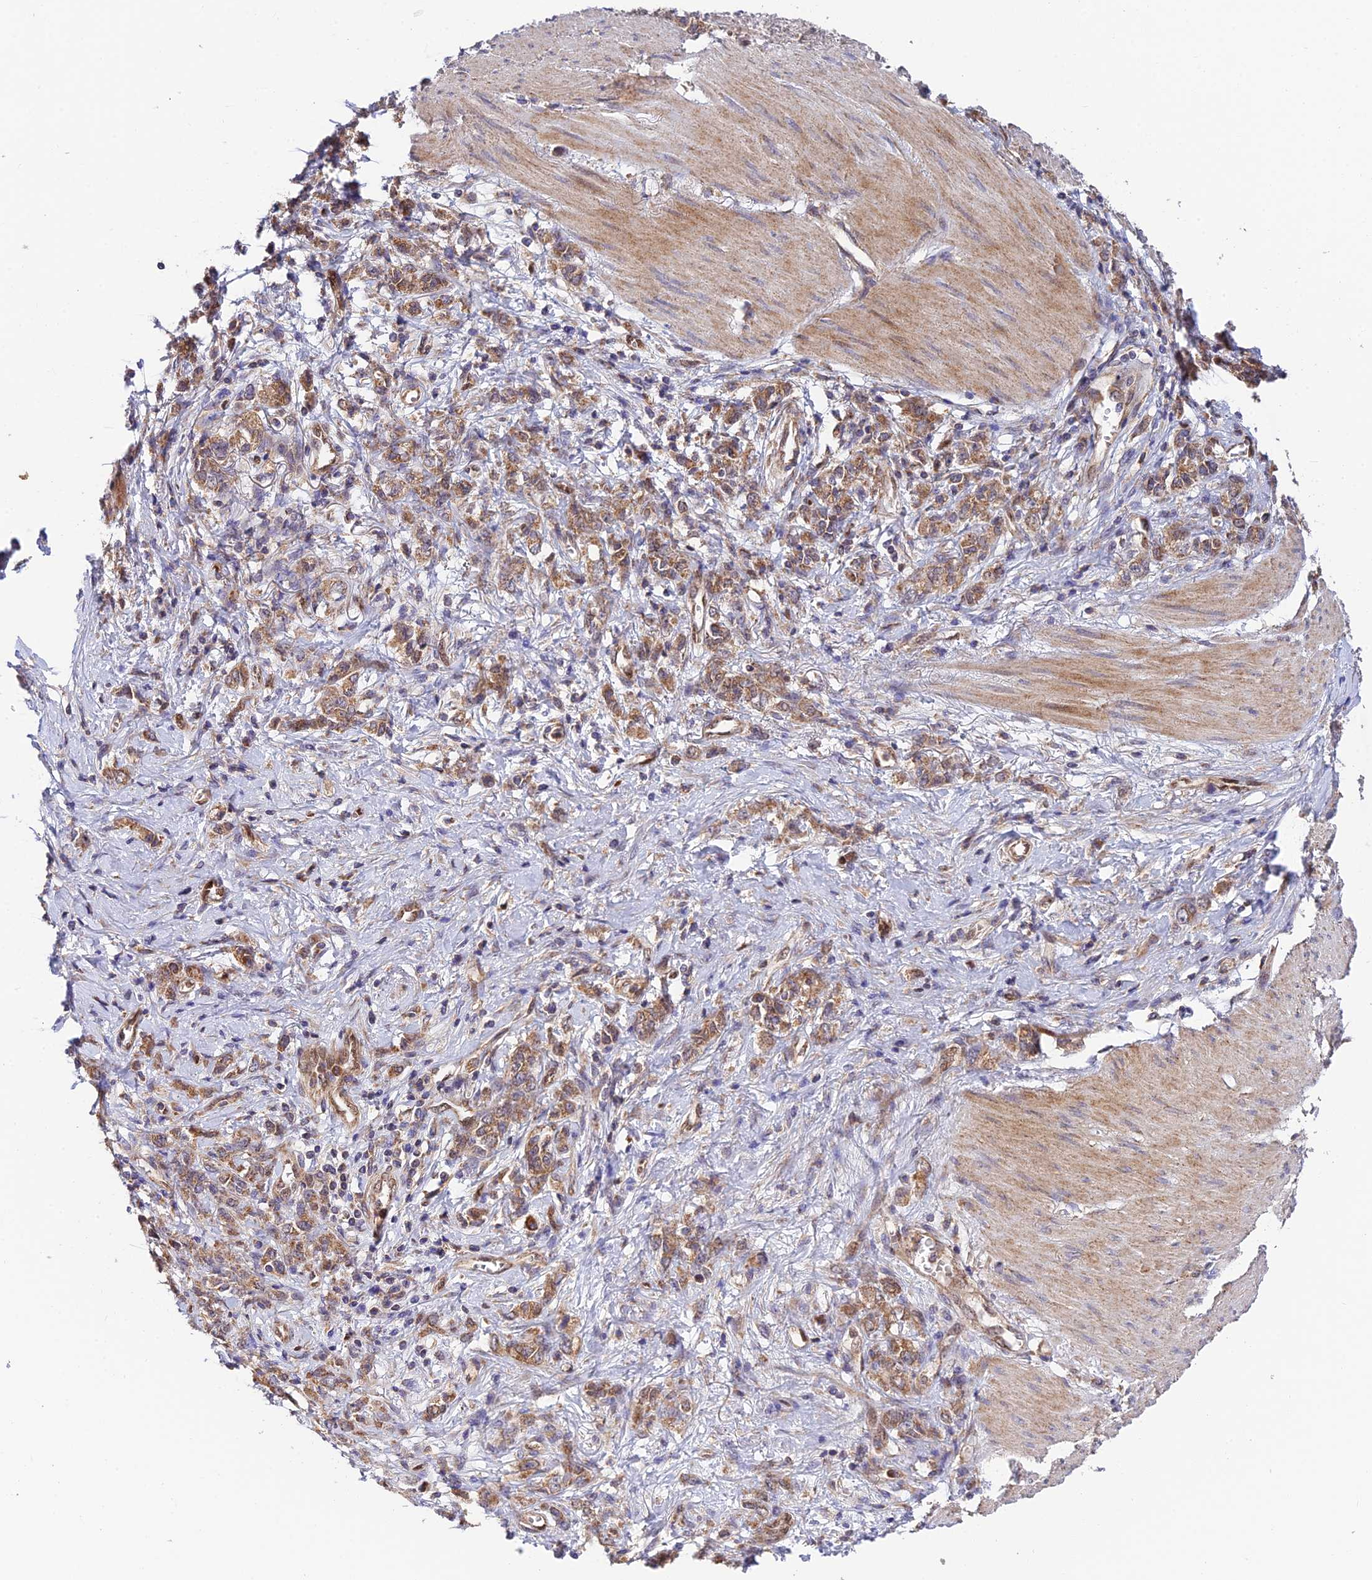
{"staining": {"intensity": "moderate", "quantity": ">75%", "location": "cytoplasmic/membranous"}, "tissue": "stomach cancer", "cell_type": "Tumor cells", "image_type": "cancer", "snomed": [{"axis": "morphology", "description": "Adenocarcinoma, NOS"}, {"axis": "topography", "description": "Stomach"}], "caption": "An immunohistochemistry (IHC) photomicrograph of neoplastic tissue is shown. Protein staining in brown shows moderate cytoplasmic/membranous positivity in adenocarcinoma (stomach) within tumor cells.", "gene": "PODNL1", "patient": {"sex": "female", "age": 76}}